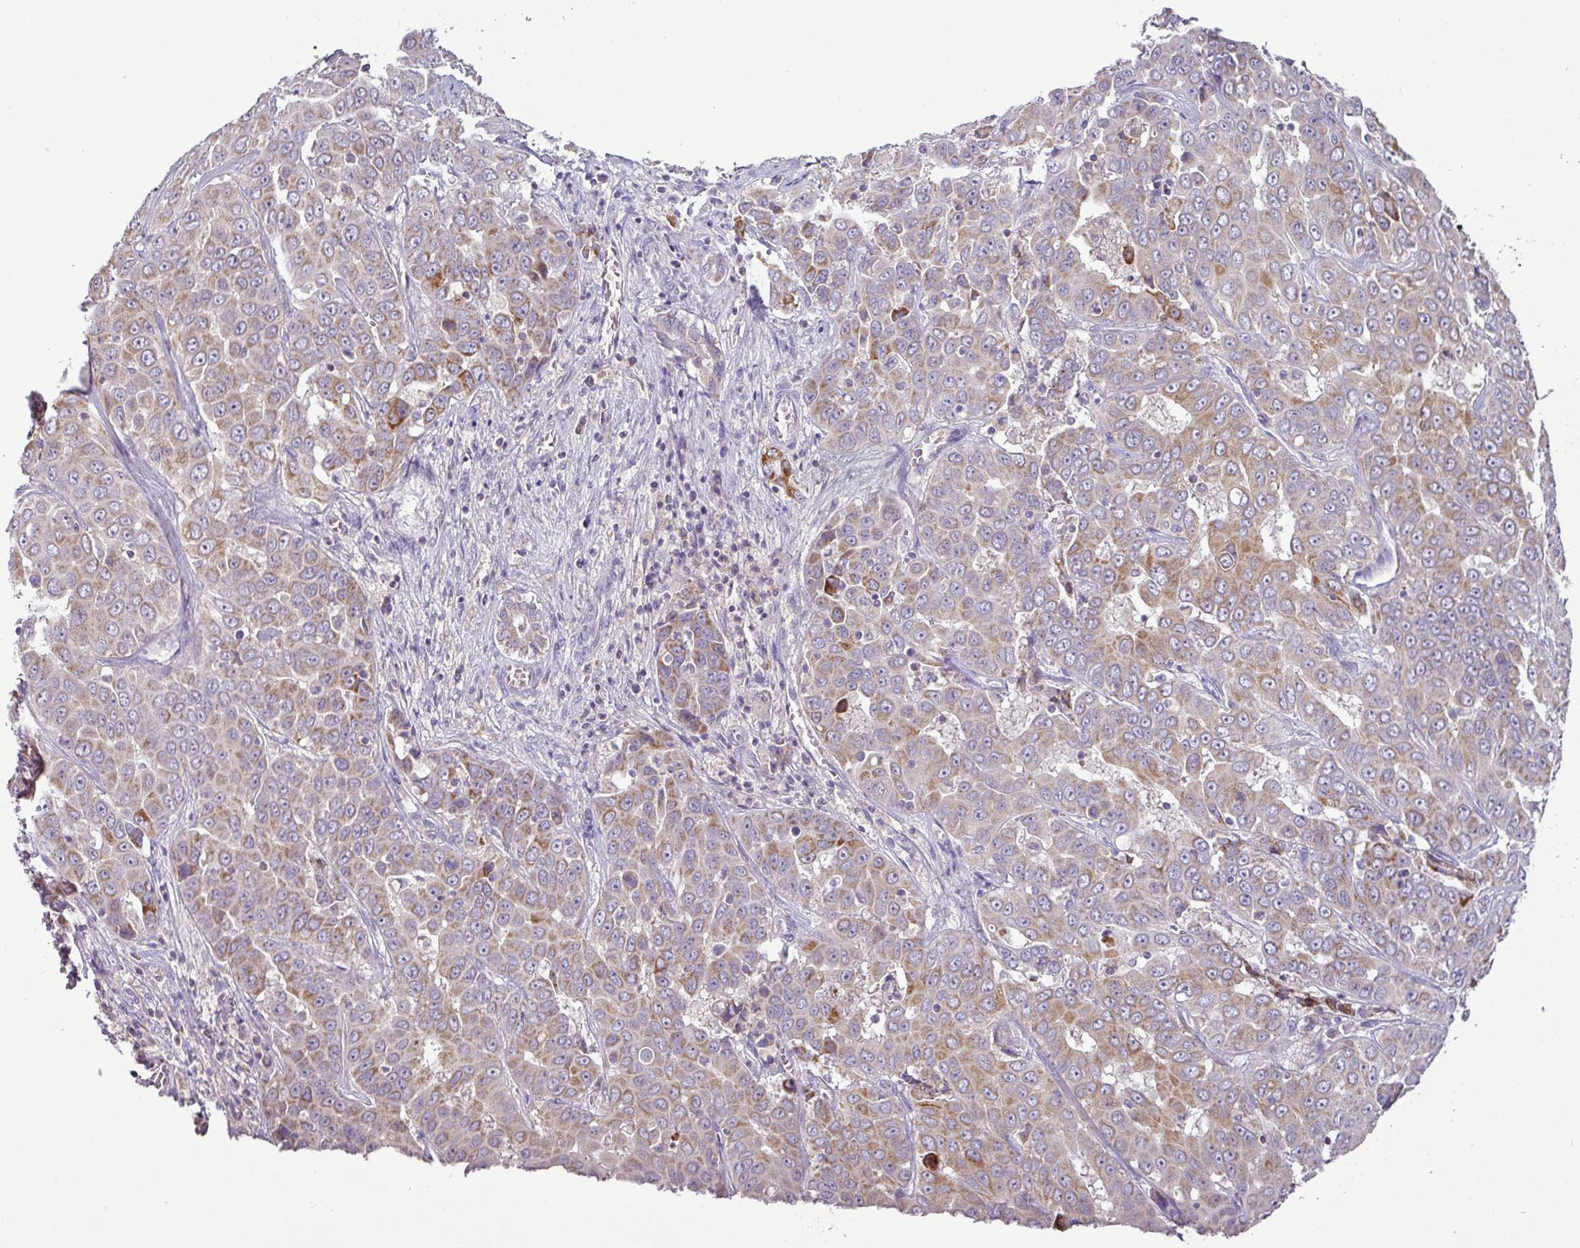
{"staining": {"intensity": "moderate", "quantity": "25%-75%", "location": "cytoplasmic/membranous"}, "tissue": "liver cancer", "cell_type": "Tumor cells", "image_type": "cancer", "snomed": [{"axis": "morphology", "description": "Cholangiocarcinoma"}, {"axis": "topography", "description": "Liver"}], "caption": "Immunohistochemistry (IHC) histopathology image of neoplastic tissue: cholangiocarcinoma (liver) stained using immunohistochemistry demonstrates medium levels of moderate protein expression localized specifically in the cytoplasmic/membranous of tumor cells, appearing as a cytoplasmic/membranous brown color.", "gene": "TRAPPC1", "patient": {"sex": "female", "age": 52}}